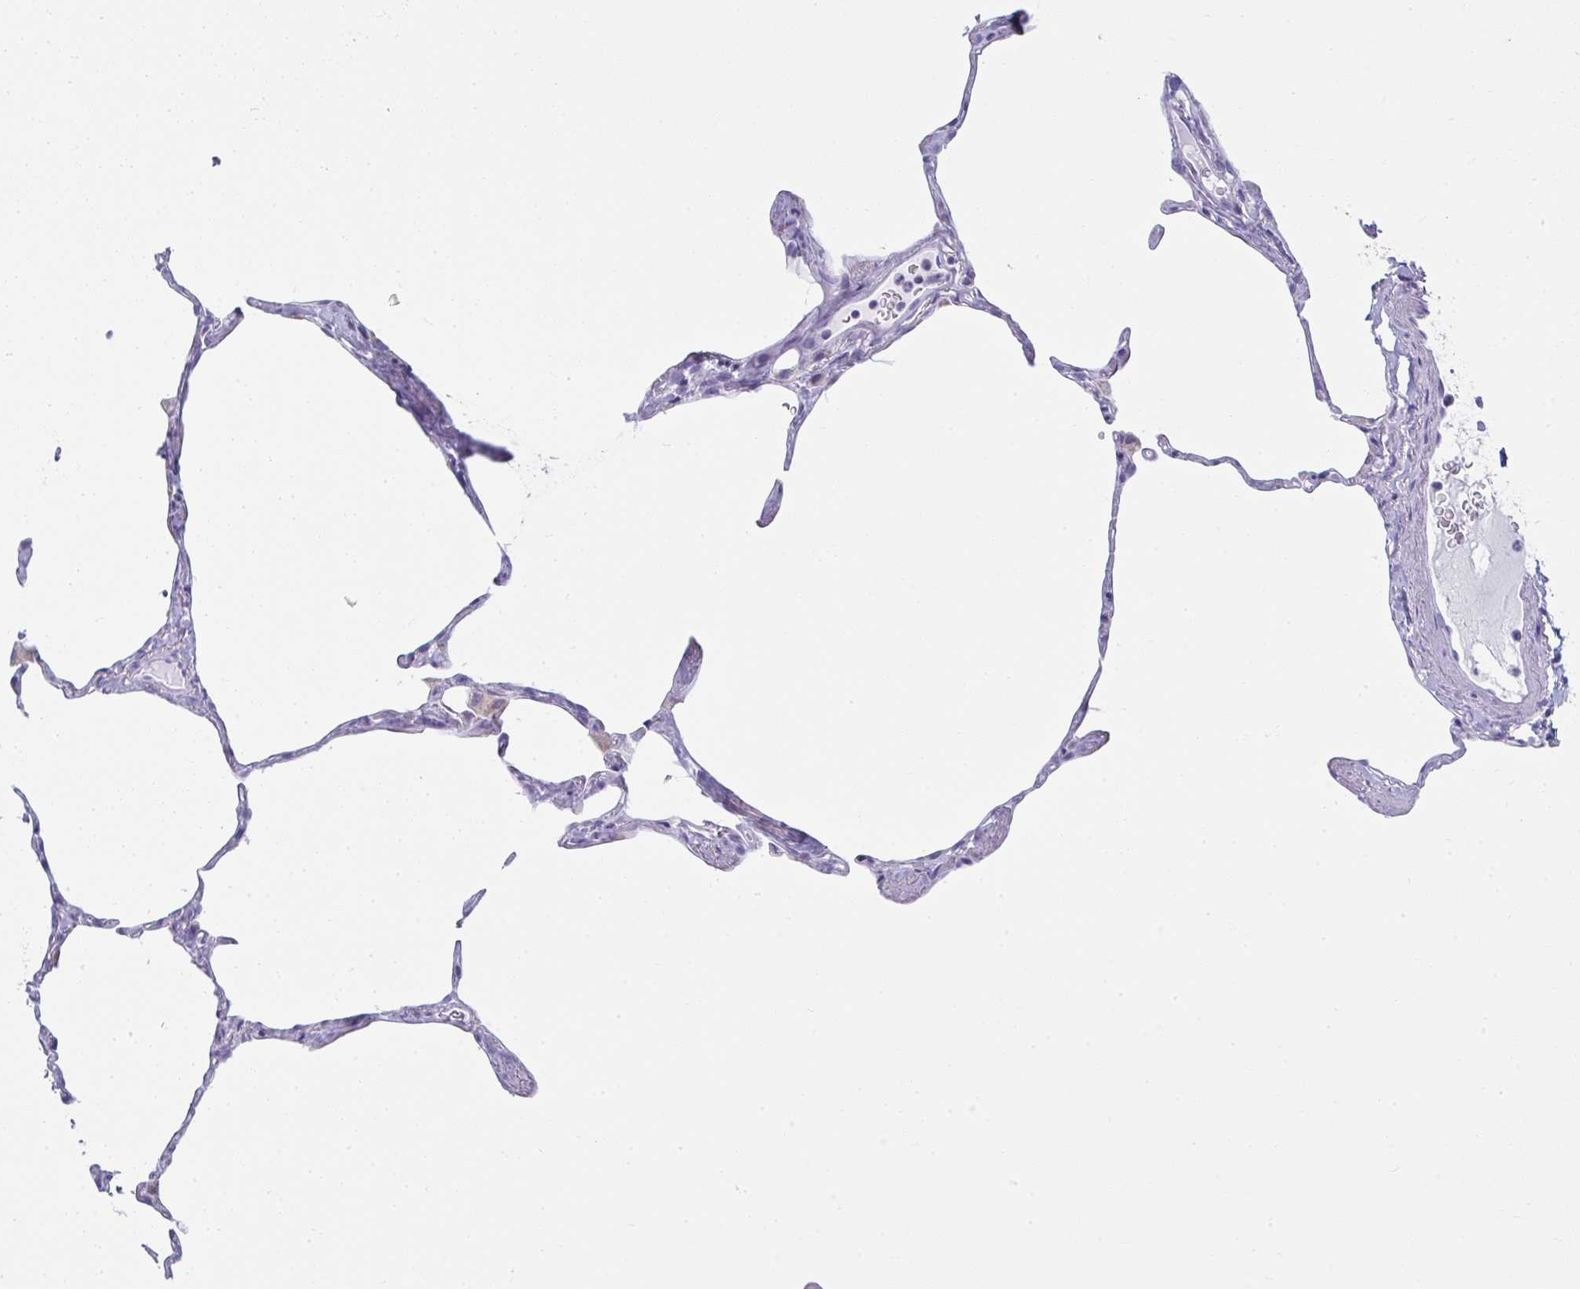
{"staining": {"intensity": "negative", "quantity": "none", "location": "none"}, "tissue": "lung", "cell_type": "Alveolar cells", "image_type": "normal", "snomed": [{"axis": "morphology", "description": "Normal tissue, NOS"}, {"axis": "topography", "description": "Lung"}], "caption": "Immunohistochemistry (IHC) photomicrograph of benign lung: human lung stained with DAB reveals no significant protein positivity in alveolar cells. Brightfield microscopy of immunohistochemistry (IHC) stained with DAB (brown) and hematoxylin (blue), captured at high magnification.", "gene": "SLC6A1", "patient": {"sex": "male", "age": 65}}